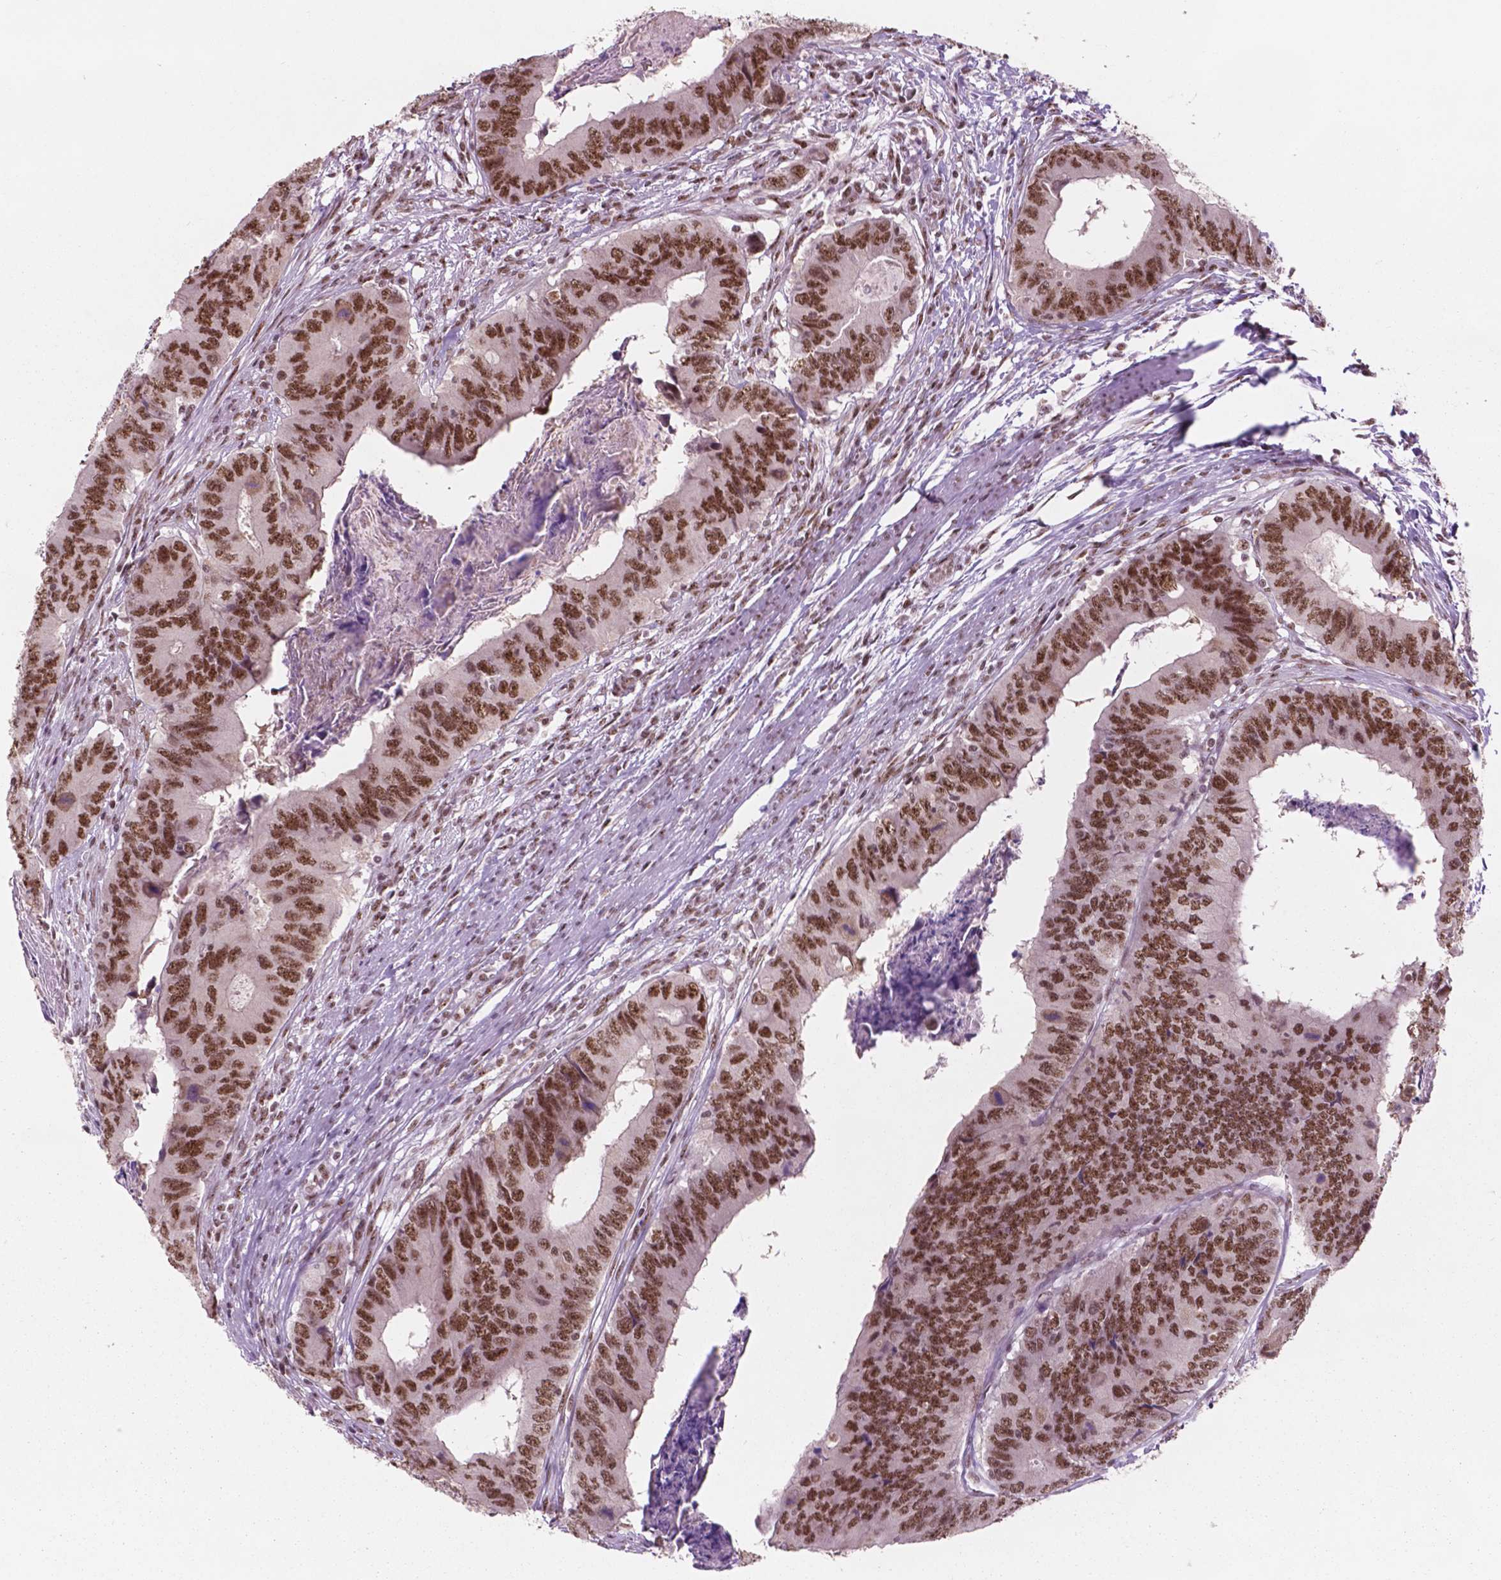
{"staining": {"intensity": "moderate", "quantity": ">75%", "location": "nuclear"}, "tissue": "colorectal cancer", "cell_type": "Tumor cells", "image_type": "cancer", "snomed": [{"axis": "morphology", "description": "Adenocarcinoma, NOS"}, {"axis": "topography", "description": "Colon"}], "caption": "Moderate nuclear expression for a protein is present in approximately >75% of tumor cells of colorectal cancer using immunohistochemistry (IHC).", "gene": "POLR2E", "patient": {"sex": "male", "age": 53}}